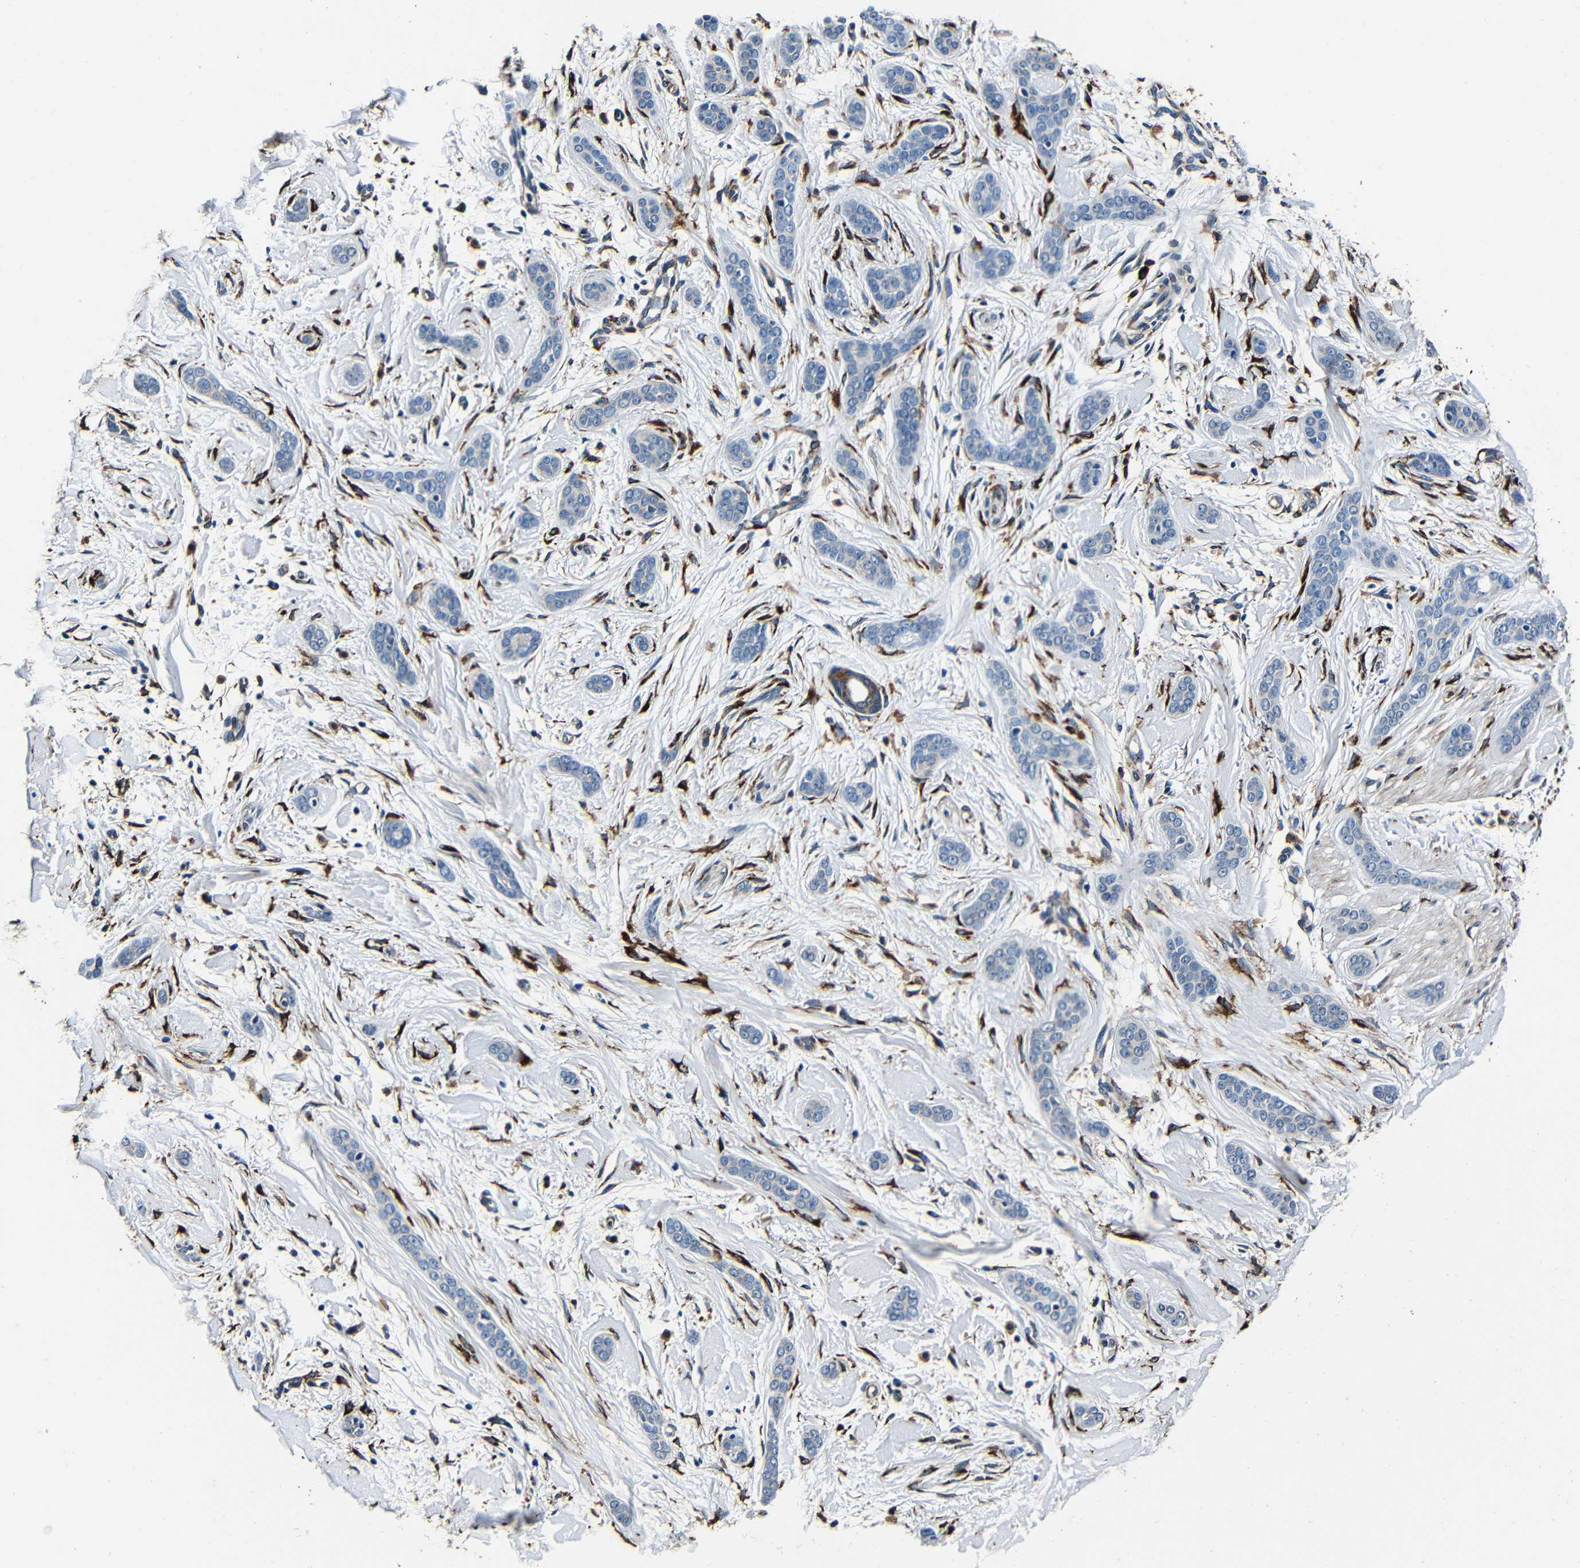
{"staining": {"intensity": "negative", "quantity": "none", "location": "none"}, "tissue": "skin cancer", "cell_type": "Tumor cells", "image_type": "cancer", "snomed": [{"axis": "morphology", "description": "Basal cell carcinoma"}, {"axis": "morphology", "description": "Adnexal tumor, benign"}, {"axis": "topography", "description": "Skin"}], "caption": "Tumor cells show no significant positivity in skin cancer.", "gene": "RRBP1", "patient": {"sex": "female", "age": 42}}